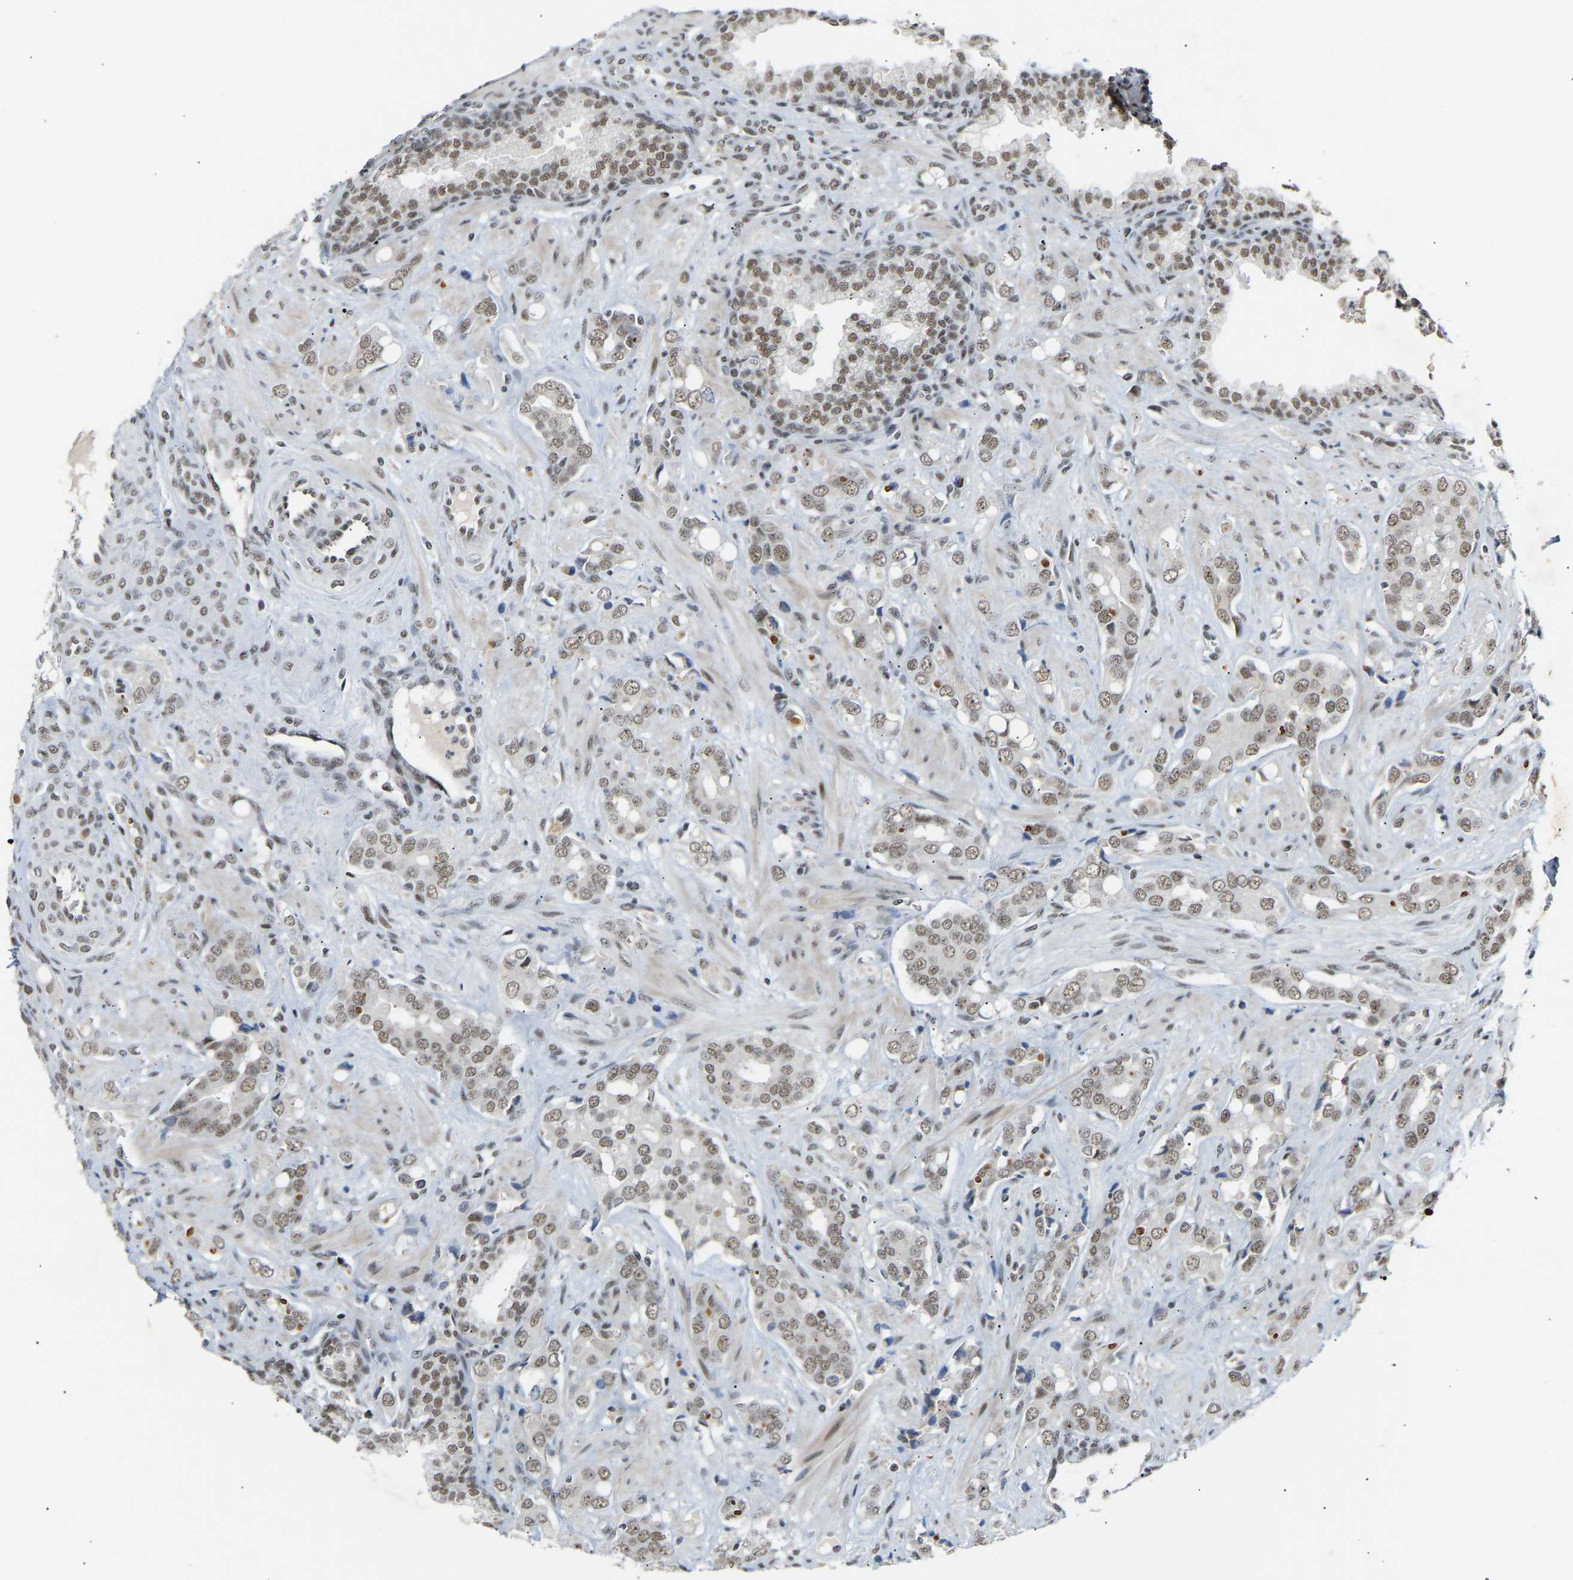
{"staining": {"intensity": "moderate", "quantity": ">75%", "location": "nuclear"}, "tissue": "prostate cancer", "cell_type": "Tumor cells", "image_type": "cancer", "snomed": [{"axis": "morphology", "description": "Adenocarcinoma, High grade"}, {"axis": "topography", "description": "Prostate"}], "caption": "The photomicrograph displays staining of prostate cancer, revealing moderate nuclear protein expression (brown color) within tumor cells.", "gene": "NELFB", "patient": {"sex": "male", "age": 52}}